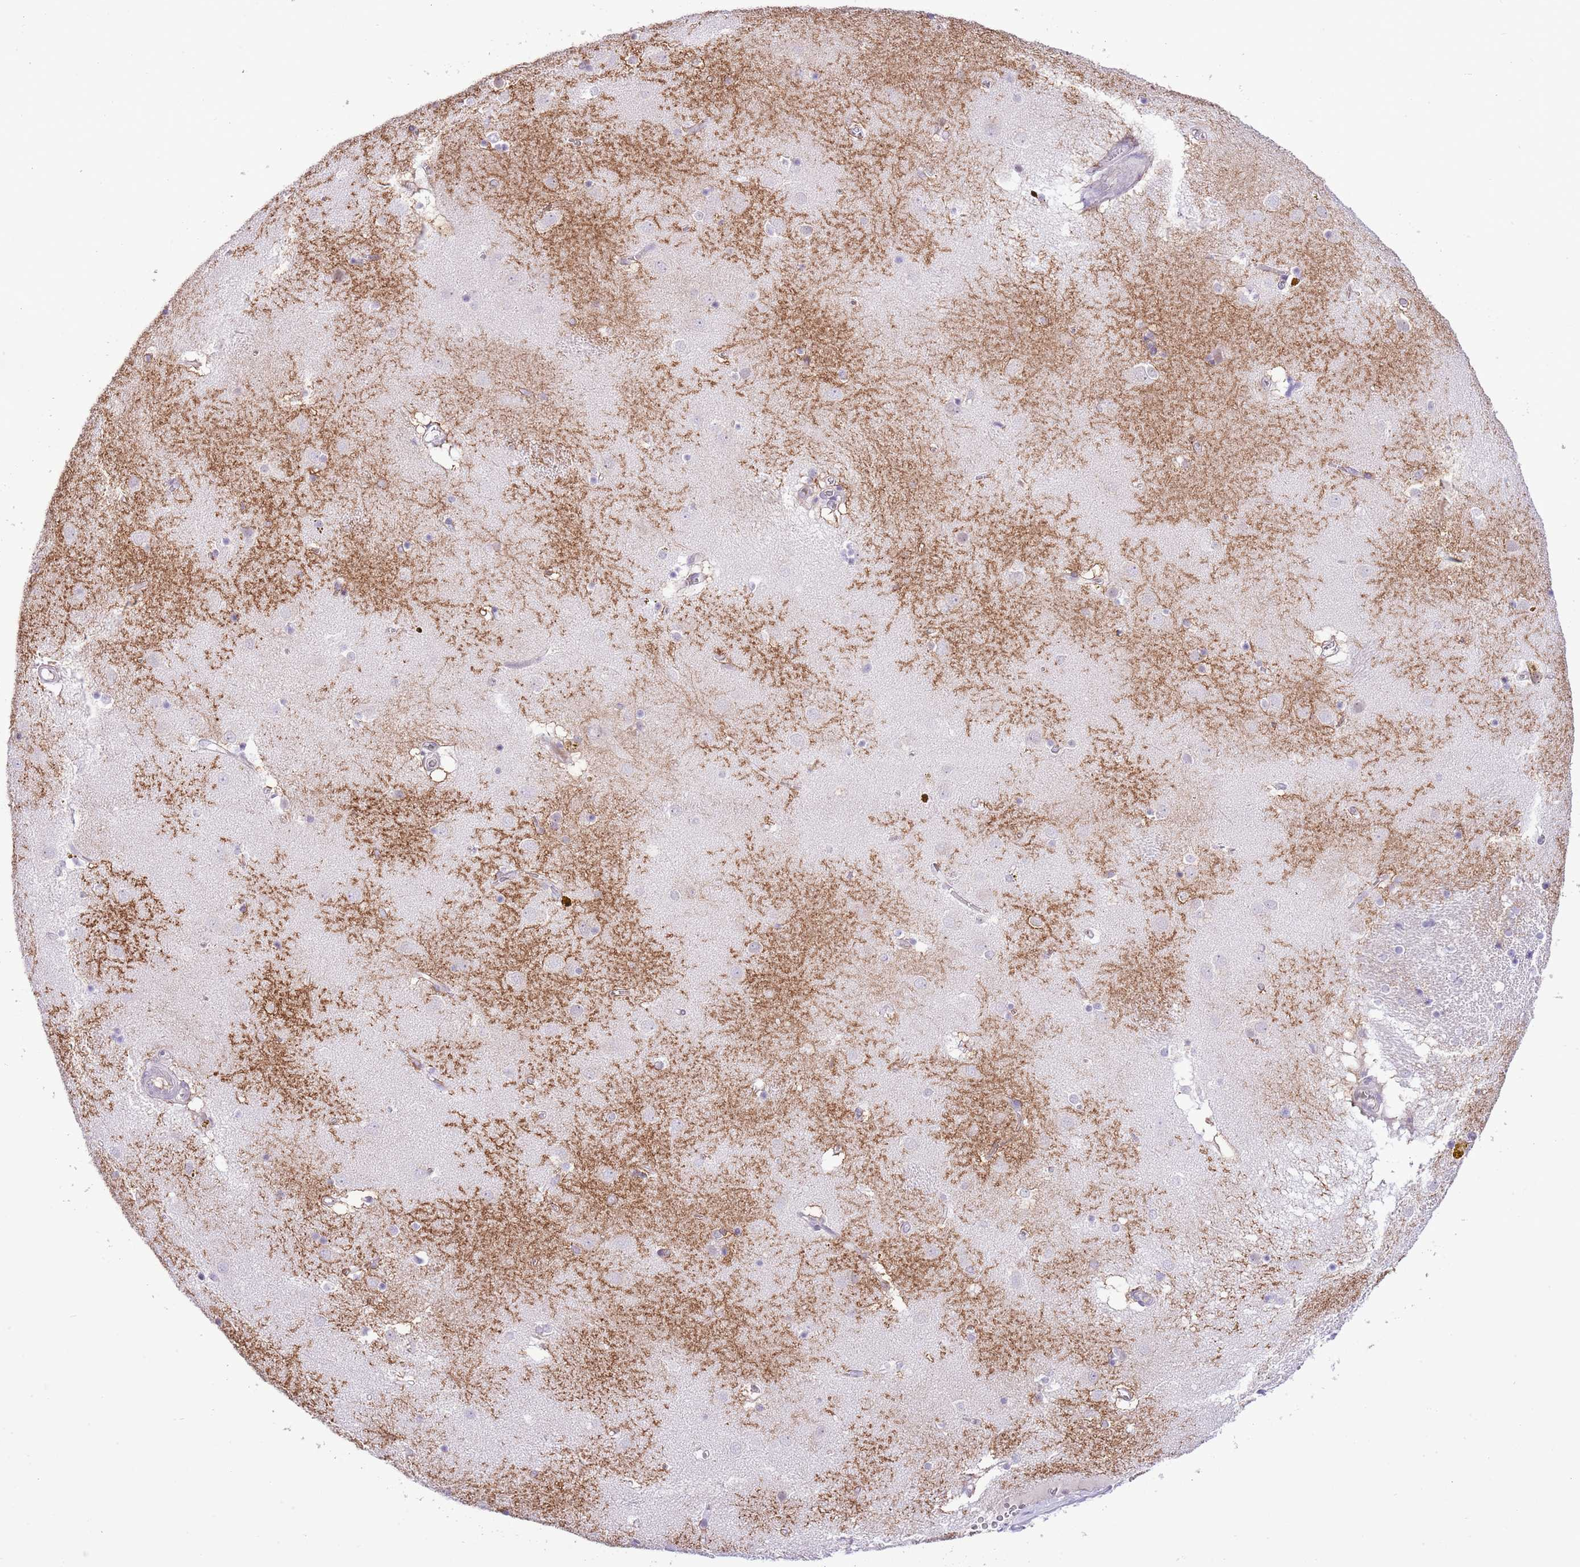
{"staining": {"intensity": "negative", "quantity": "none", "location": "none"}, "tissue": "caudate", "cell_type": "Glial cells", "image_type": "normal", "snomed": [{"axis": "morphology", "description": "Normal tissue, NOS"}, {"axis": "topography", "description": "Lateral ventricle wall"}], "caption": "This is an immunohistochemistry (IHC) micrograph of benign caudate. There is no staining in glial cells.", "gene": "MIDN", "patient": {"sex": "male", "age": 70}}